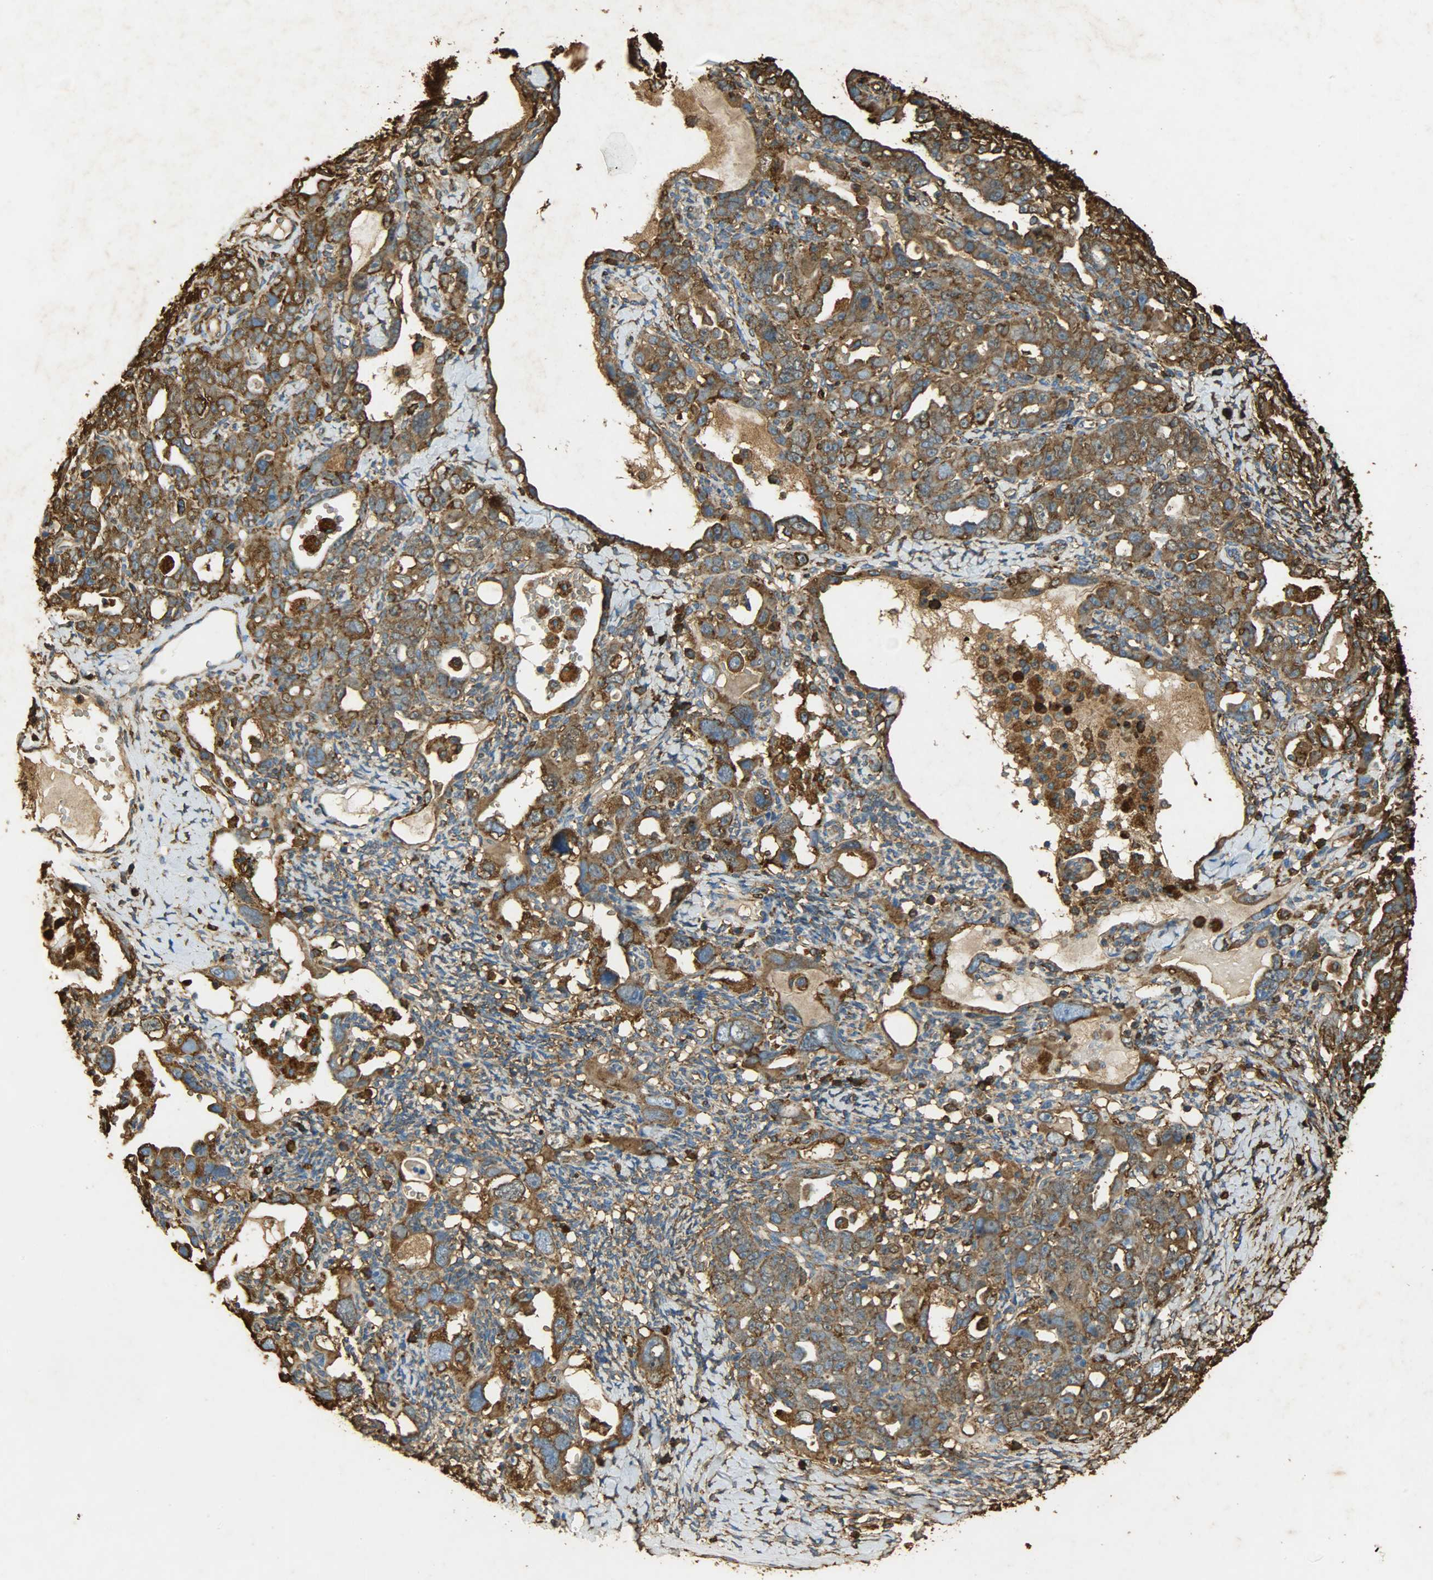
{"staining": {"intensity": "strong", "quantity": ">75%", "location": "cytoplasmic/membranous"}, "tissue": "ovarian cancer", "cell_type": "Tumor cells", "image_type": "cancer", "snomed": [{"axis": "morphology", "description": "Cystadenocarcinoma, serous, NOS"}, {"axis": "topography", "description": "Ovary"}], "caption": "High-power microscopy captured an immunohistochemistry photomicrograph of serous cystadenocarcinoma (ovarian), revealing strong cytoplasmic/membranous positivity in approximately >75% of tumor cells.", "gene": "HSP90B1", "patient": {"sex": "female", "age": 66}}